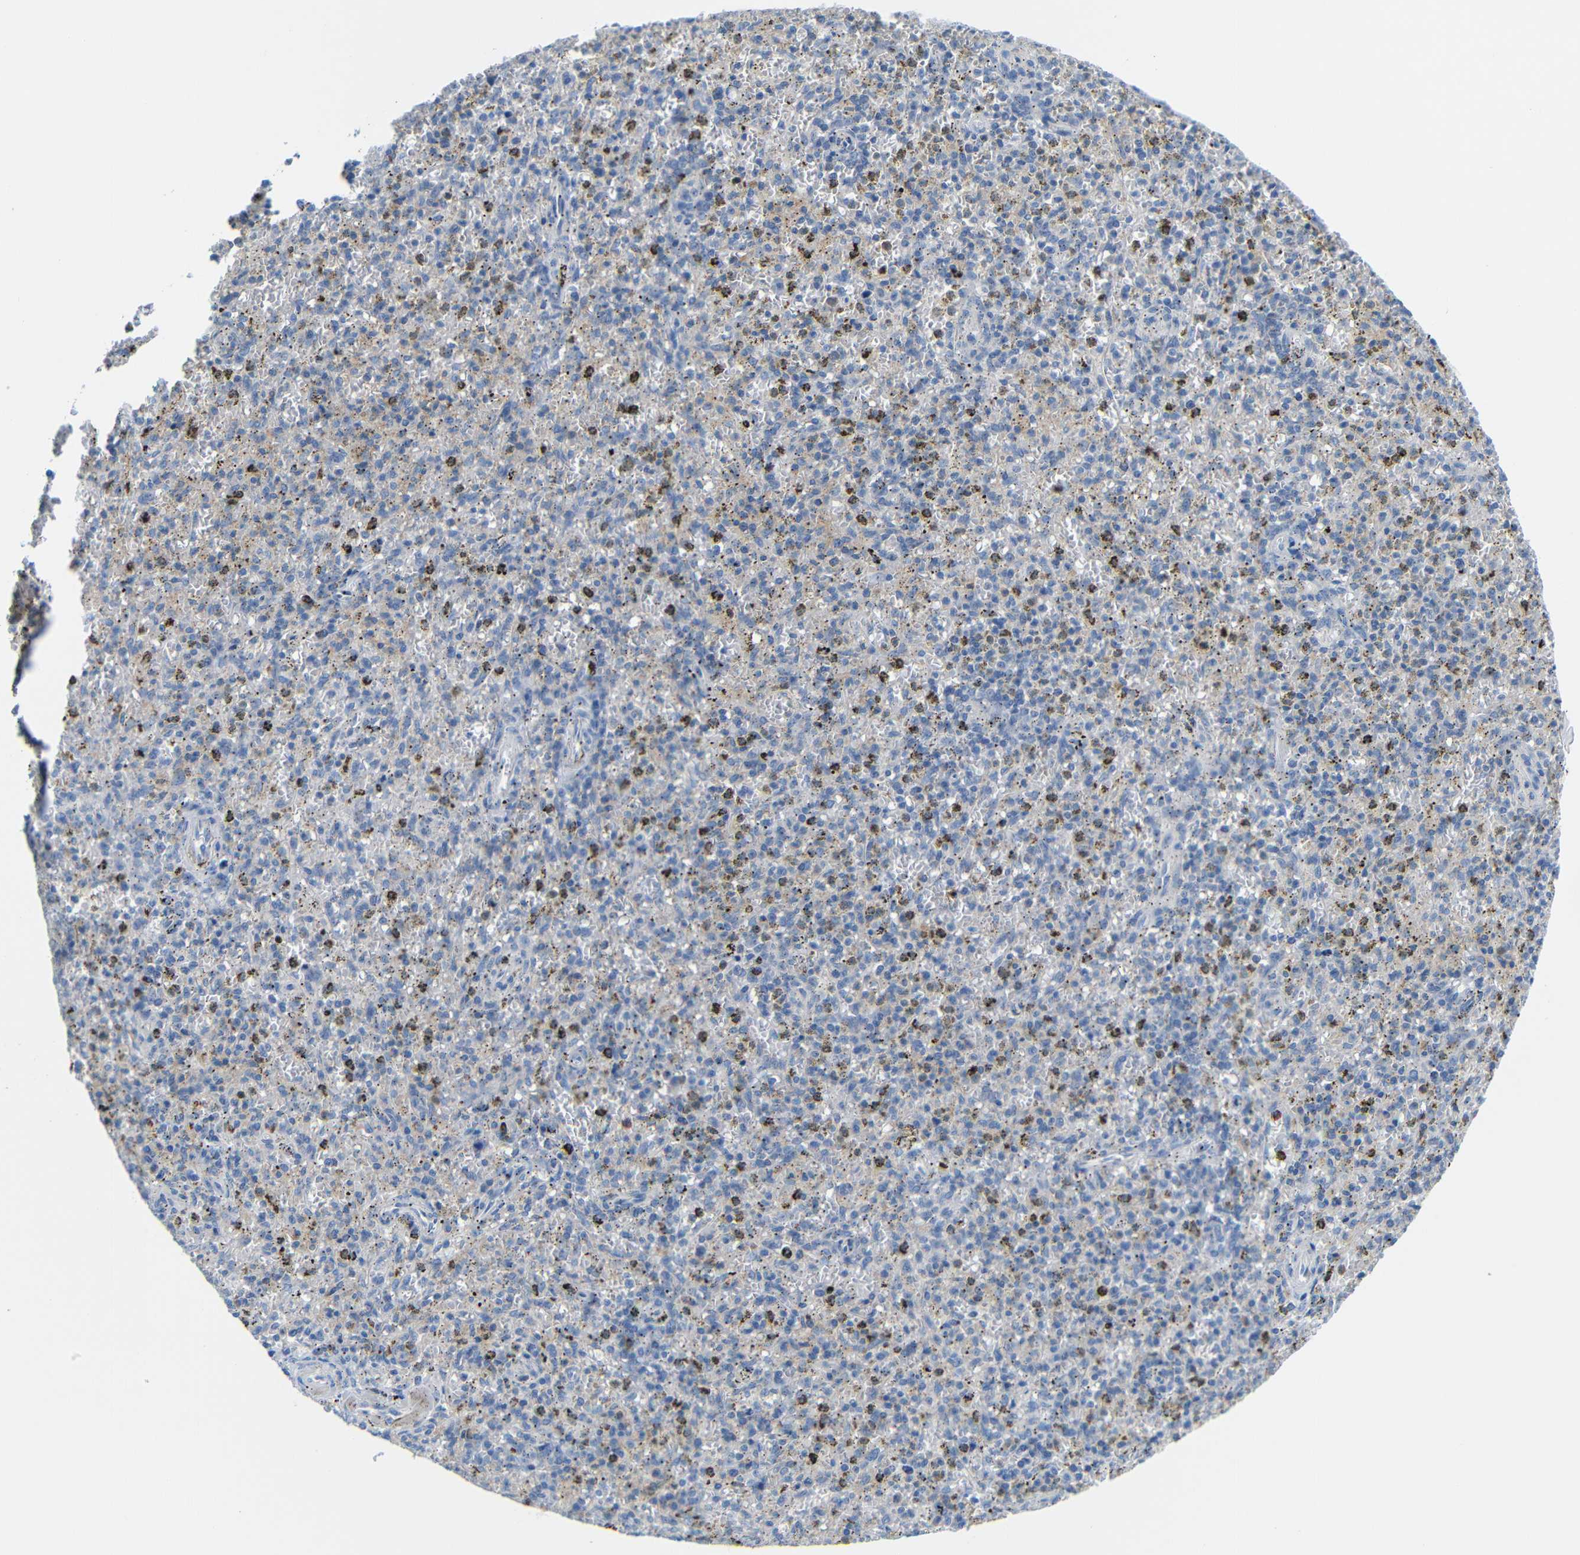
{"staining": {"intensity": "negative", "quantity": "none", "location": "none"}, "tissue": "spleen", "cell_type": "Cells in red pulp", "image_type": "normal", "snomed": [{"axis": "morphology", "description": "Normal tissue, NOS"}, {"axis": "topography", "description": "Spleen"}], "caption": "Immunohistochemistry image of unremarkable spleen: spleen stained with DAB exhibits no significant protein positivity in cells in red pulp.", "gene": "C1orf210", "patient": {"sex": "male", "age": 72}}